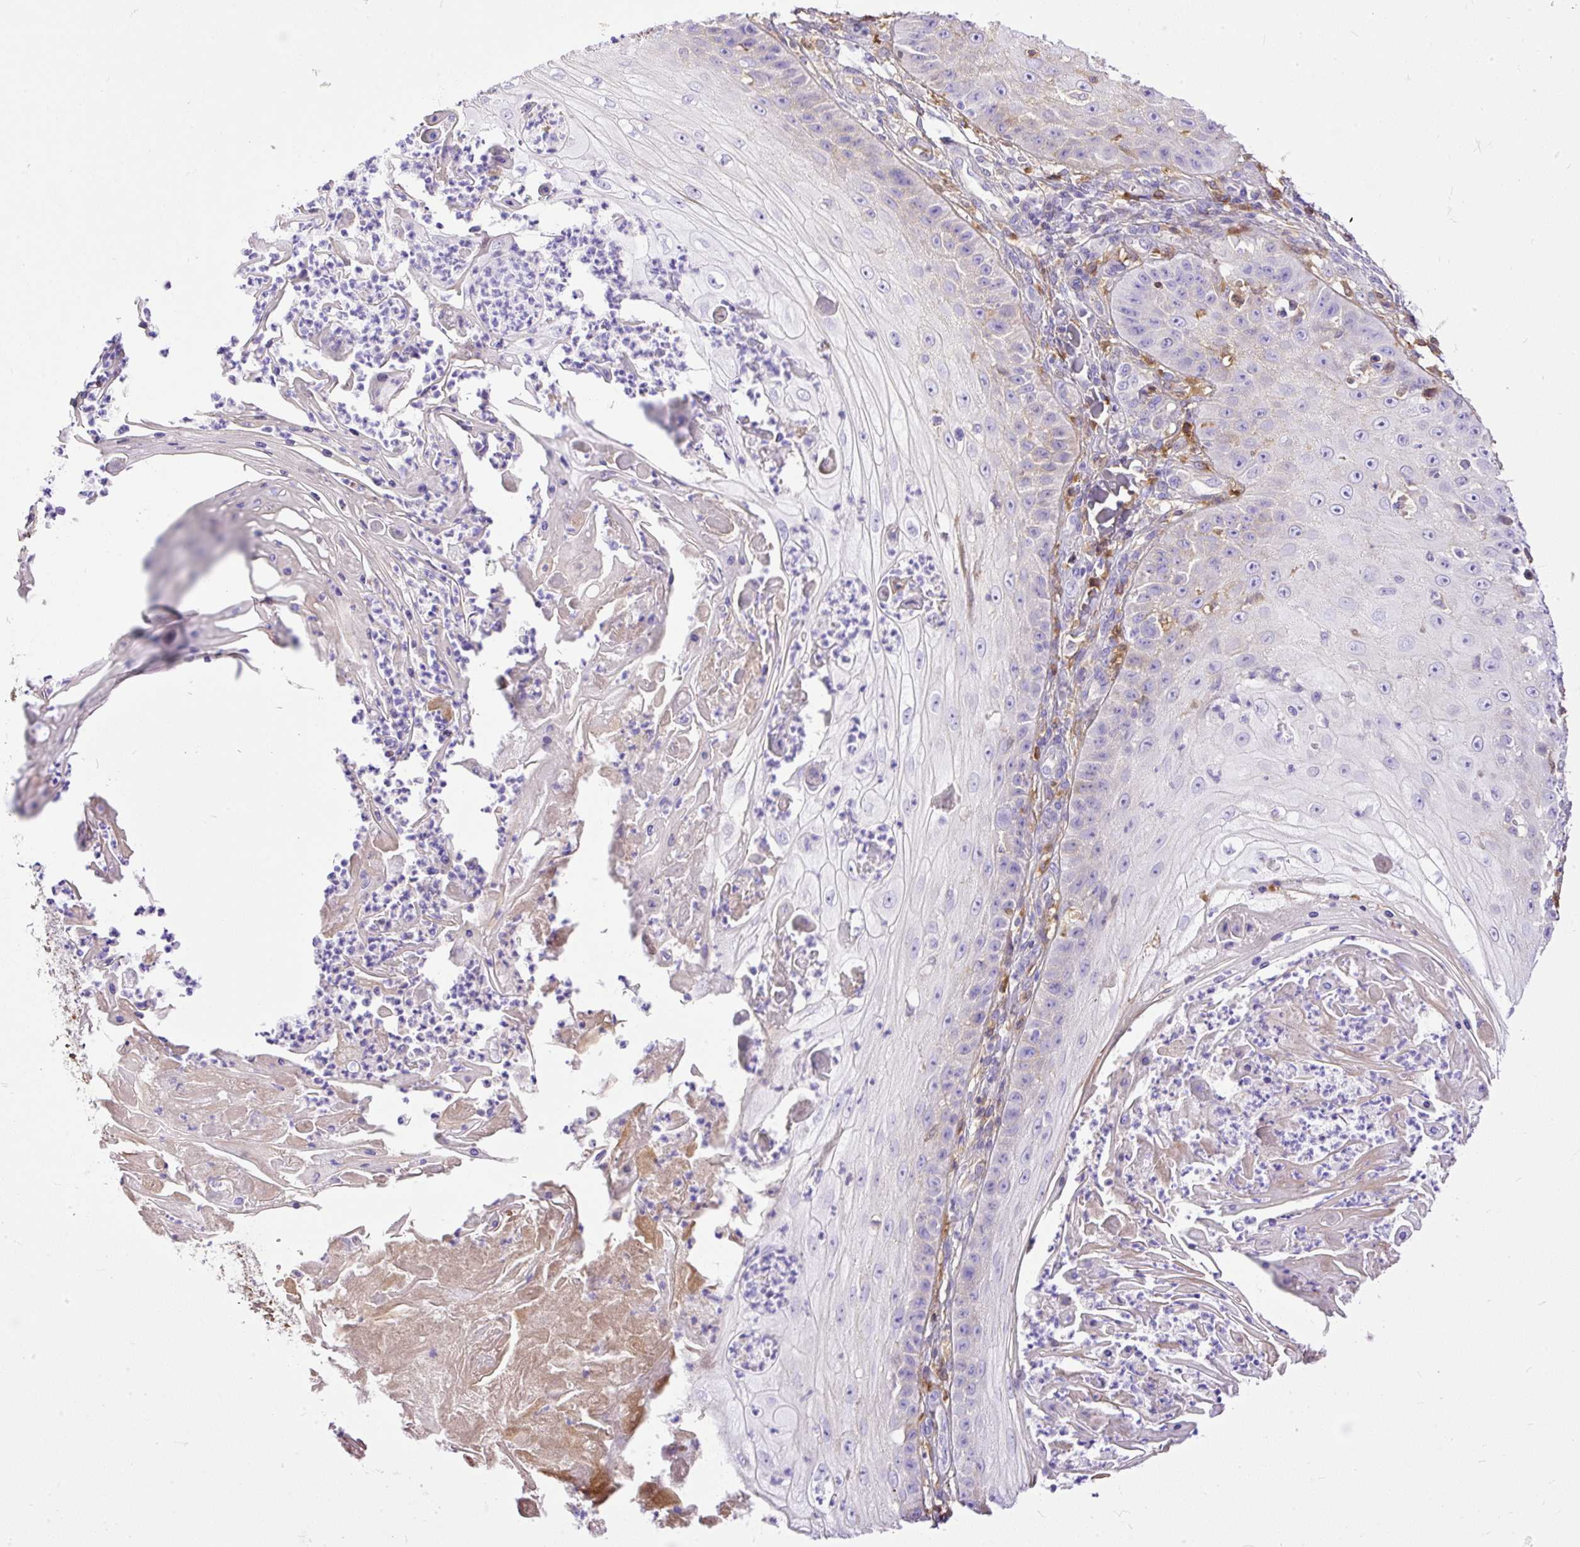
{"staining": {"intensity": "negative", "quantity": "none", "location": "none"}, "tissue": "skin cancer", "cell_type": "Tumor cells", "image_type": "cancer", "snomed": [{"axis": "morphology", "description": "Squamous cell carcinoma, NOS"}, {"axis": "topography", "description": "Skin"}], "caption": "Immunohistochemical staining of skin cancer (squamous cell carcinoma) displays no significant expression in tumor cells. The staining was performed using DAB to visualize the protein expression in brown, while the nuclei were stained in blue with hematoxylin (Magnification: 20x).", "gene": "CLEC3B", "patient": {"sex": "male", "age": 70}}